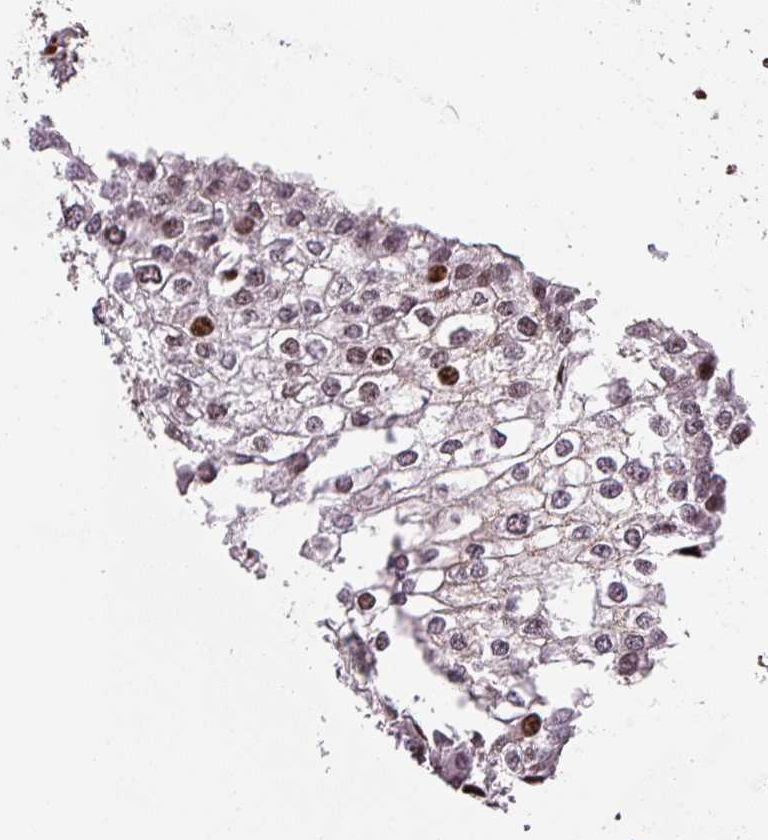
{"staining": {"intensity": "weak", "quantity": "<25%", "location": "nuclear"}, "tissue": "urothelial cancer", "cell_type": "Tumor cells", "image_type": "cancer", "snomed": [{"axis": "morphology", "description": "Urothelial carcinoma, High grade"}, {"axis": "topography", "description": "Urinary bladder"}], "caption": "This is an IHC photomicrograph of human urothelial cancer. There is no positivity in tumor cells.", "gene": "PYDC2", "patient": {"sex": "male", "age": 64}}